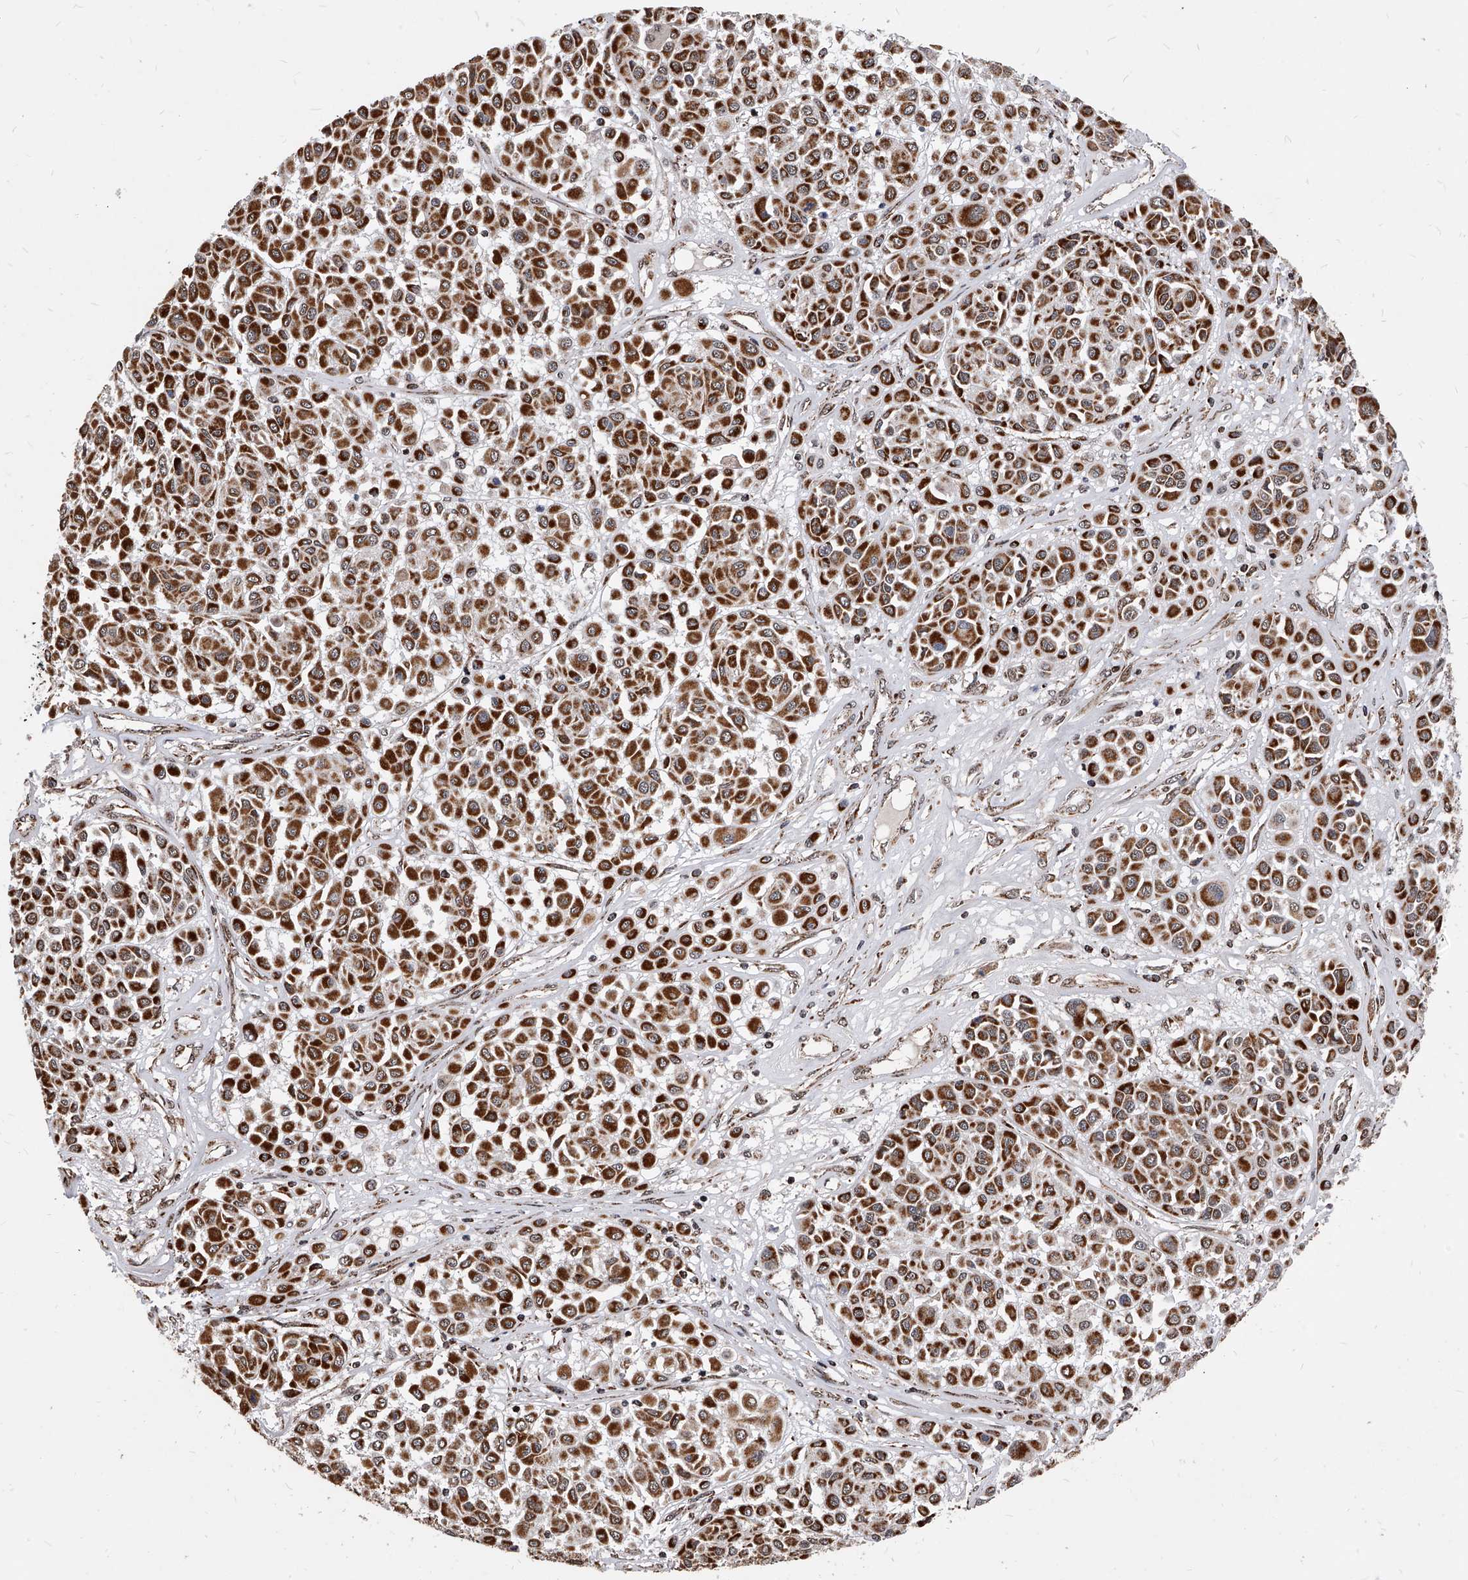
{"staining": {"intensity": "strong", "quantity": ">75%", "location": "cytoplasmic/membranous"}, "tissue": "melanoma", "cell_type": "Tumor cells", "image_type": "cancer", "snomed": [{"axis": "morphology", "description": "Malignant melanoma, Metastatic site"}, {"axis": "topography", "description": "Soft tissue"}], "caption": "Melanoma stained with DAB immunohistochemistry shows high levels of strong cytoplasmic/membranous positivity in approximately >75% of tumor cells.", "gene": "DUSP22", "patient": {"sex": "male", "age": 41}}